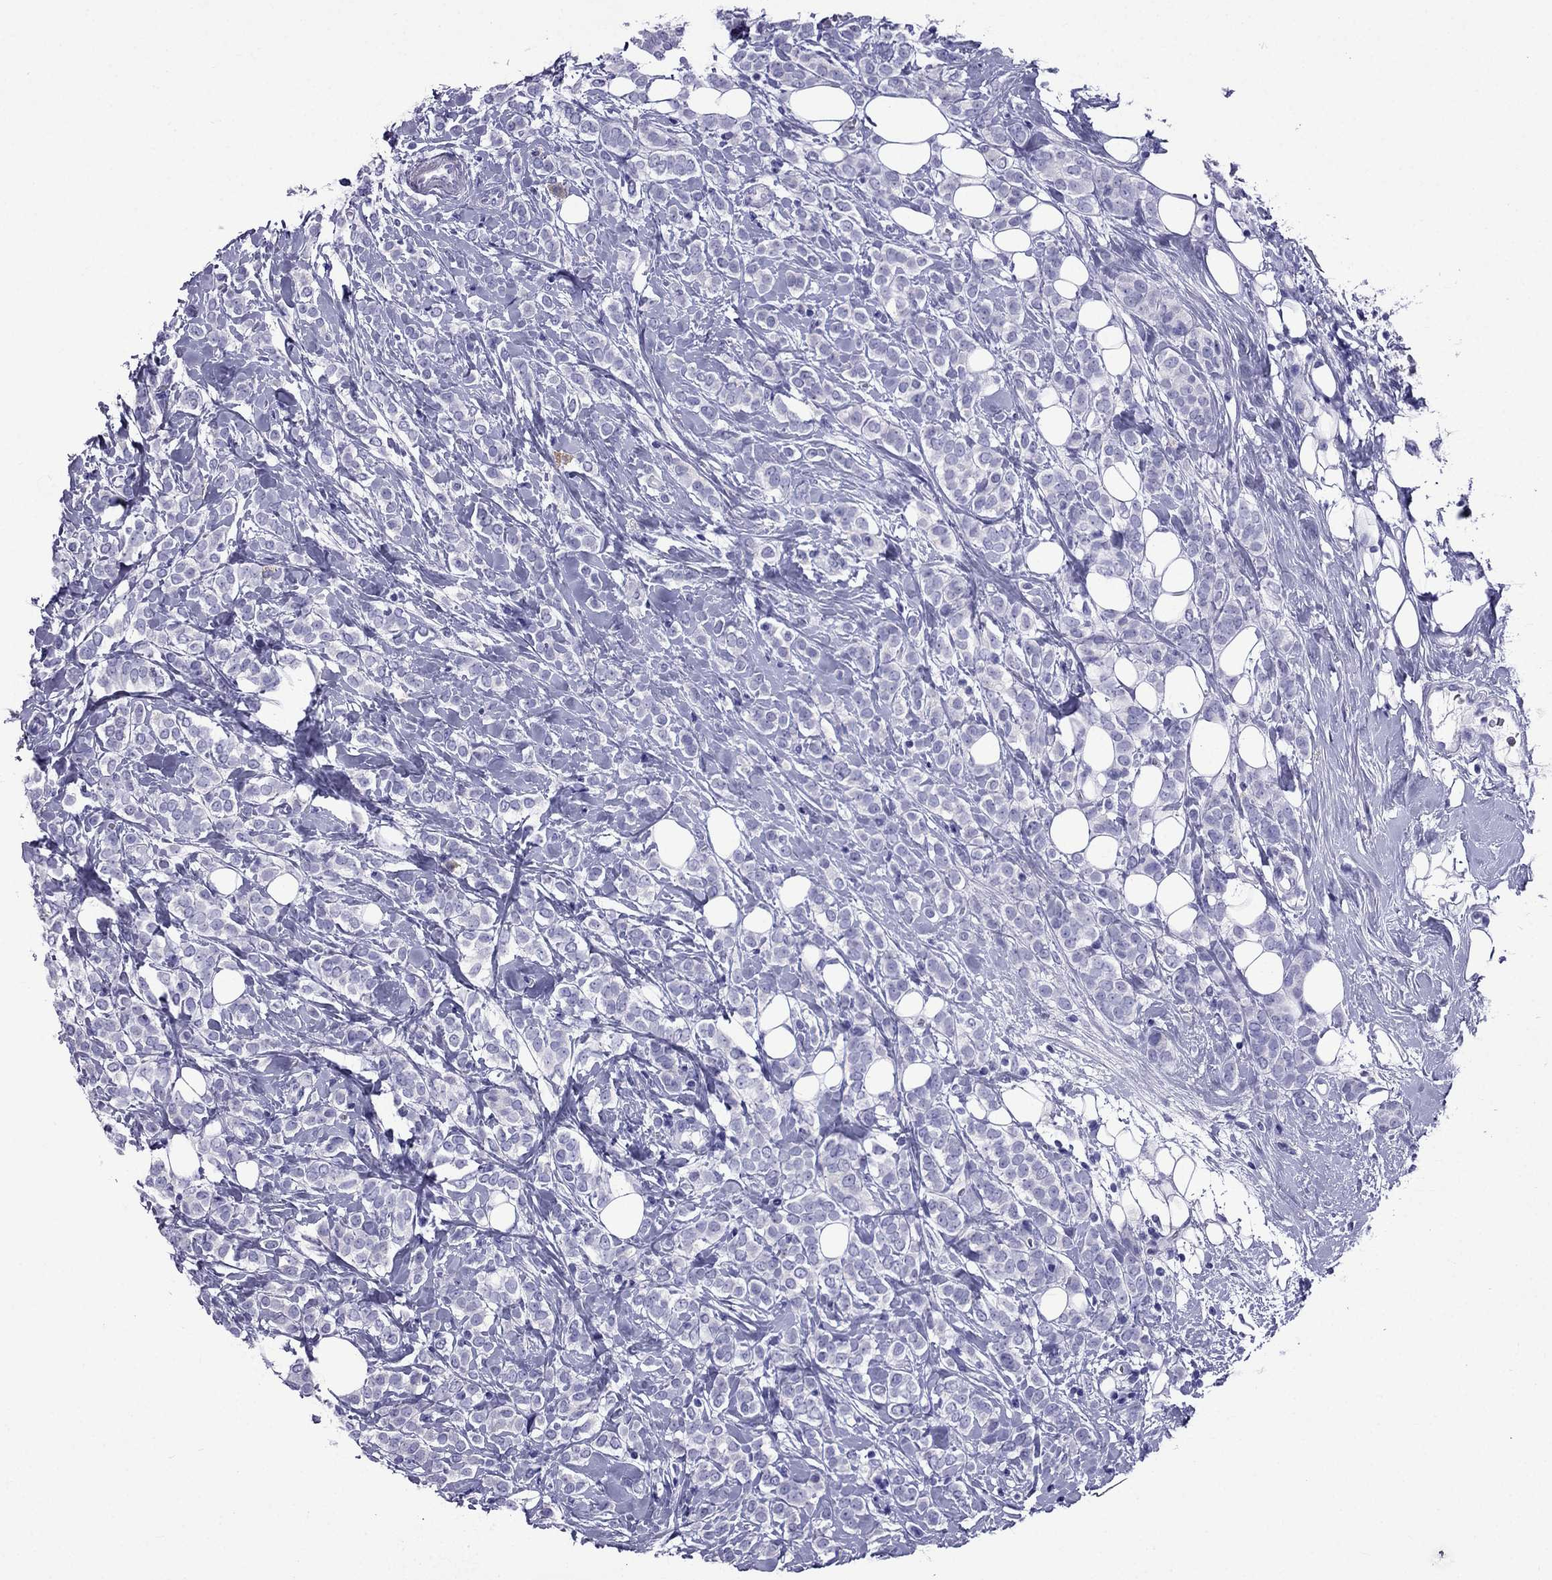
{"staining": {"intensity": "negative", "quantity": "none", "location": "none"}, "tissue": "breast cancer", "cell_type": "Tumor cells", "image_type": "cancer", "snomed": [{"axis": "morphology", "description": "Lobular carcinoma"}, {"axis": "topography", "description": "Breast"}], "caption": "Immunohistochemical staining of breast cancer reveals no significant expression in tumor cells.", "gene": "ARR3", "patient": {"sex": "female", "age": 49}}